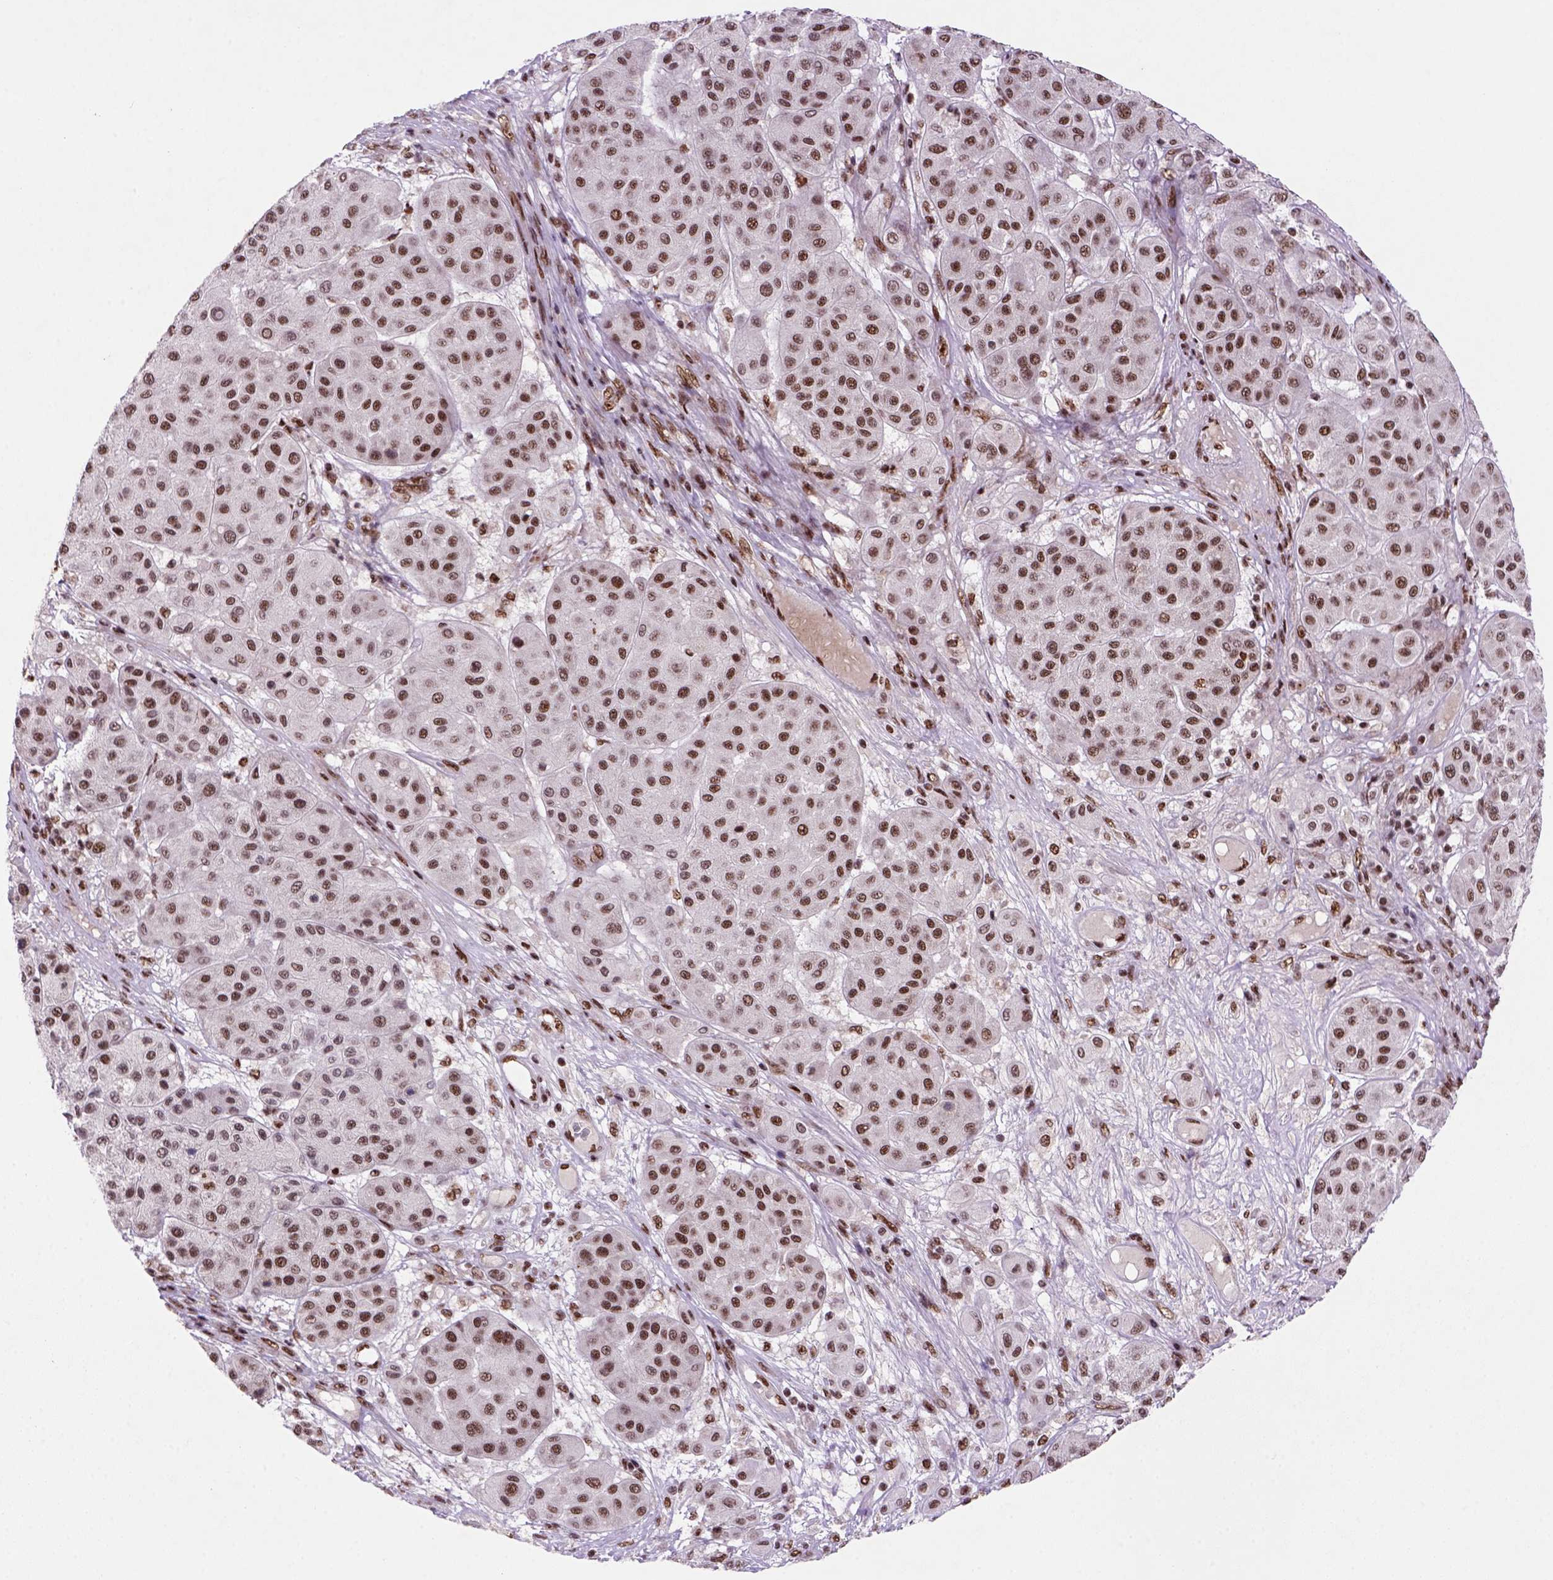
{"staining": {"intensity": "moderate", "quantity": ">75%", "location": "nuclear"}, "tissue": "melanoma", "cell_type": "Tumor cells", "image_type": "cancer", "snomed": [{"axis": "morphology", "description": "Malignant melanoma, Metastatic site"}, {"axis": "topography", "description": "Smooth muscle"}], "caption": "This is a micrograph of immunohistochemistry staining of malignant melanoma (metastatic site), which shows moderate expression in the nuclear of tumor cells.", "gene": "NSMCE2", "patient": {"sex": "male", "age": 41}}